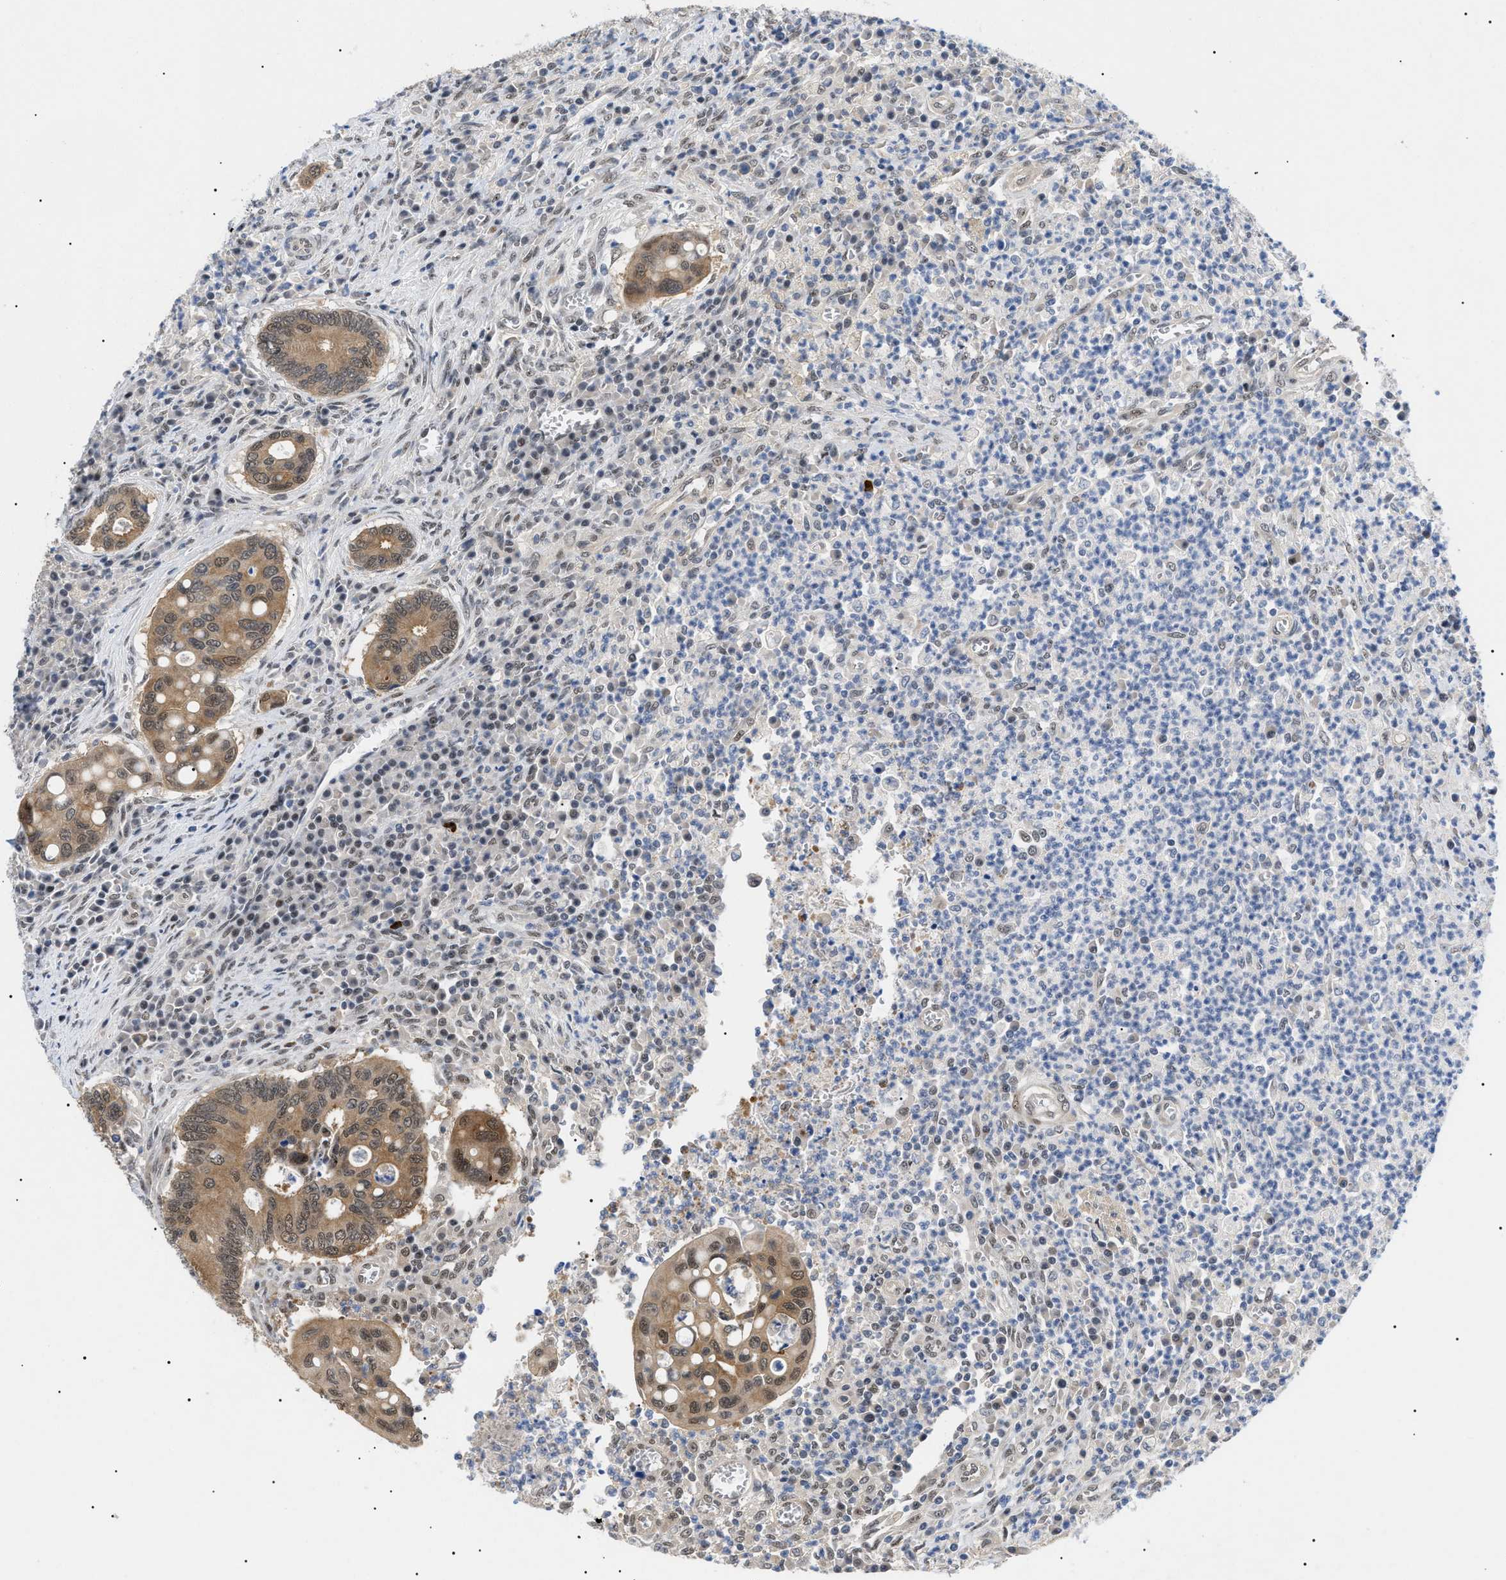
{"staining": {"intensity": "moderate", "quantity": ">75%", "location": "cytoplasmic/membranous,nuclear"}, "tissue": "colorectal cancer", "cell_type": "Tumor cells", "image_type": "cancer", "snomed": [{"axis": "morphology", "description": "Inflammation, NOS"}, {"axis": "morphology", "description": "Adenocarcinoma, NOS"}, {"axis": "topography", "description": "Colon"}], "caption": "Immunohistochemical staining of human colorectal adenocarcinoma displays medium levels of moderate cytoplasmic/membranous and nuclear protein positivity in approximately >75% of tumor cells. Nuclei are stained in blue.", "gene": "GARRE1", "patient": {"sex": "male", "age": 72}}